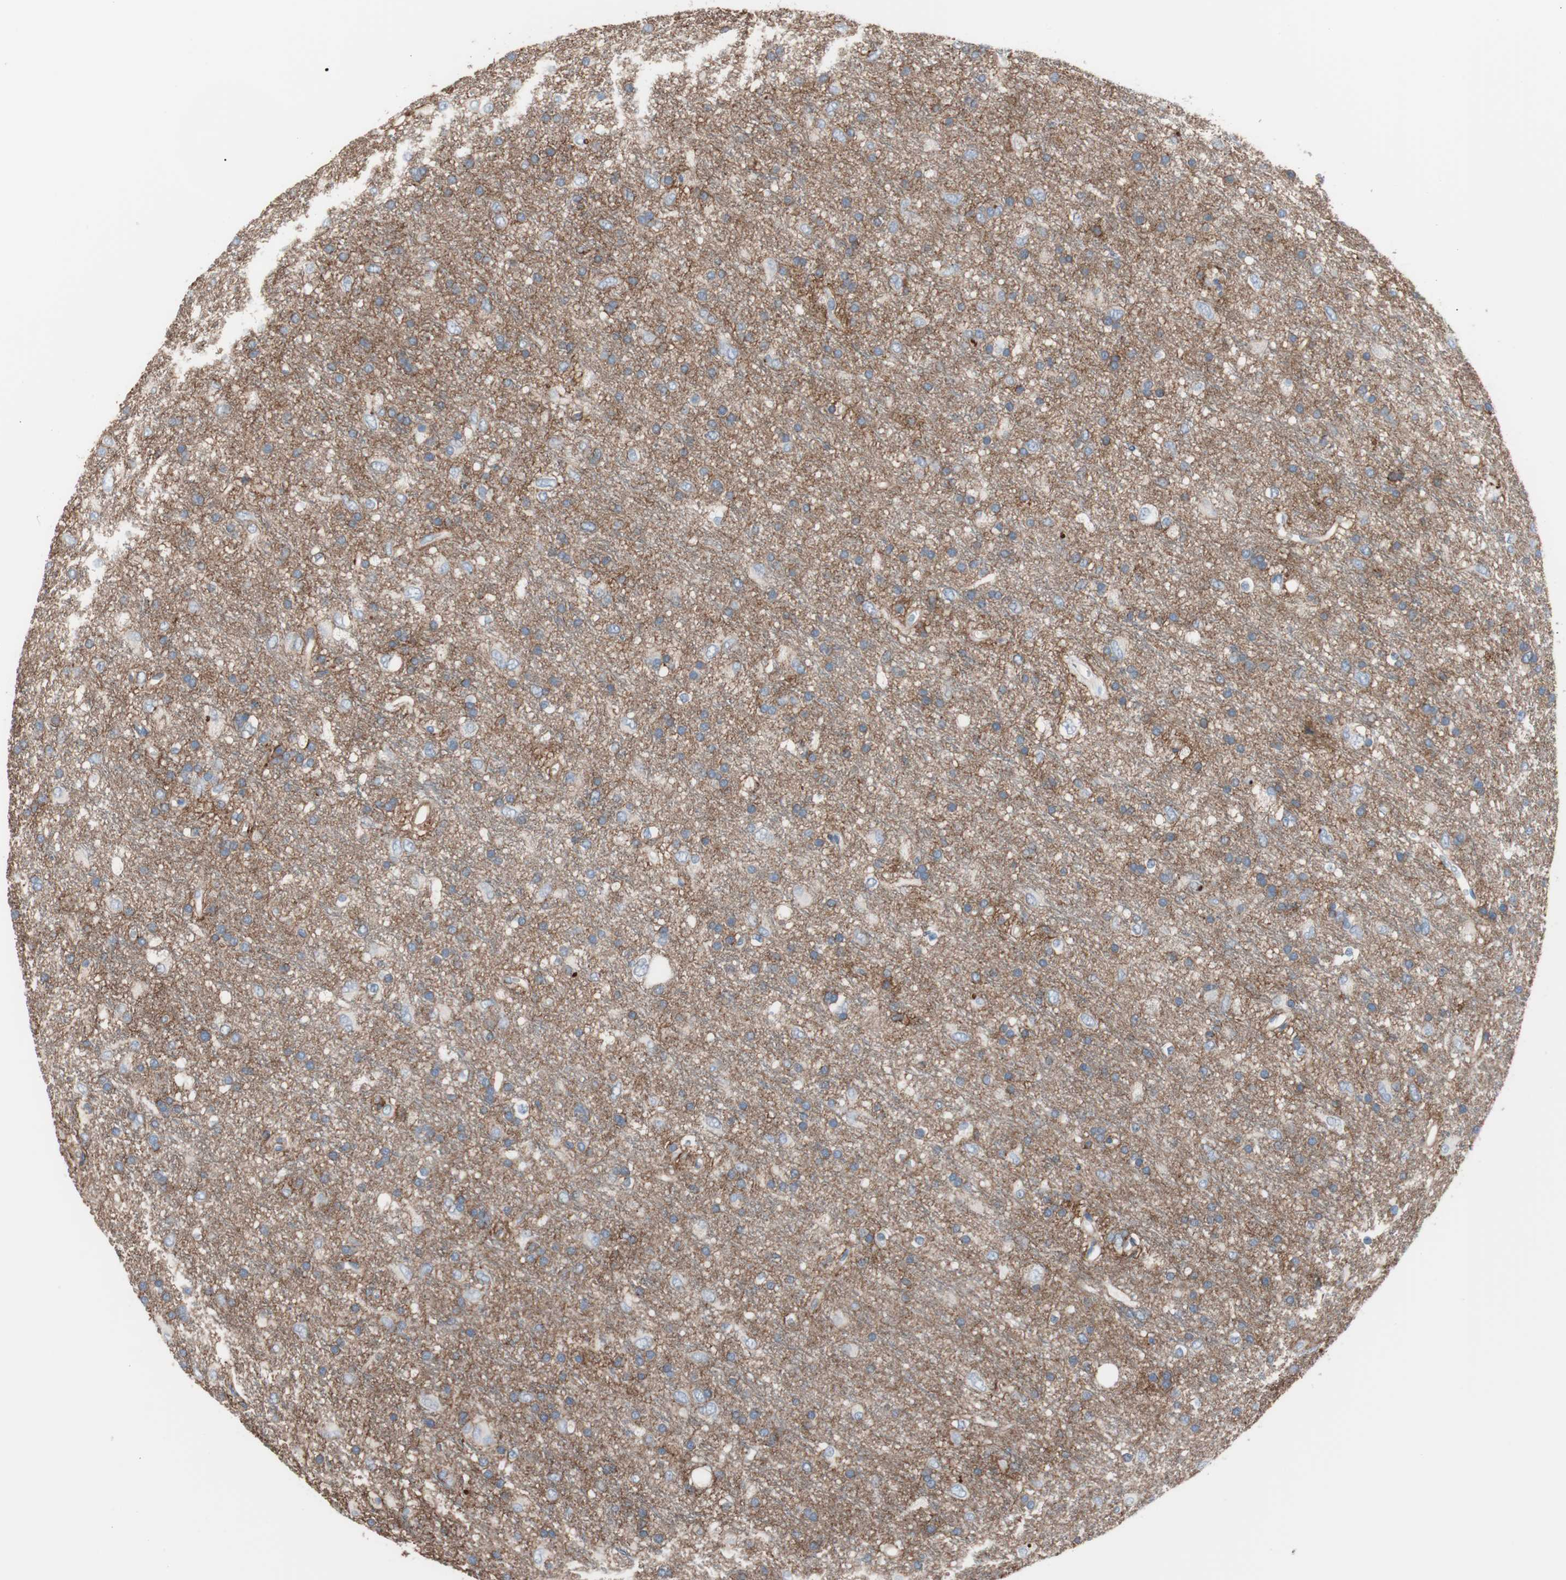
{"staining": {"intensity": "negative", "quantity": "none", "location": "none"}, "tissue": "glioma", "cell_type": "Tumor cells", "image_type": "cancer", "snomed": [{"axis": "morphology", "description": "Glioma, malignant, Low grade"}, {"axis": "topography", "description": "Brain"}], "caption": "The image reveals no significant positivity in tumor cells of glioma.", "gene": "CD81", "patient": {"sex": "male", "age": 77}}